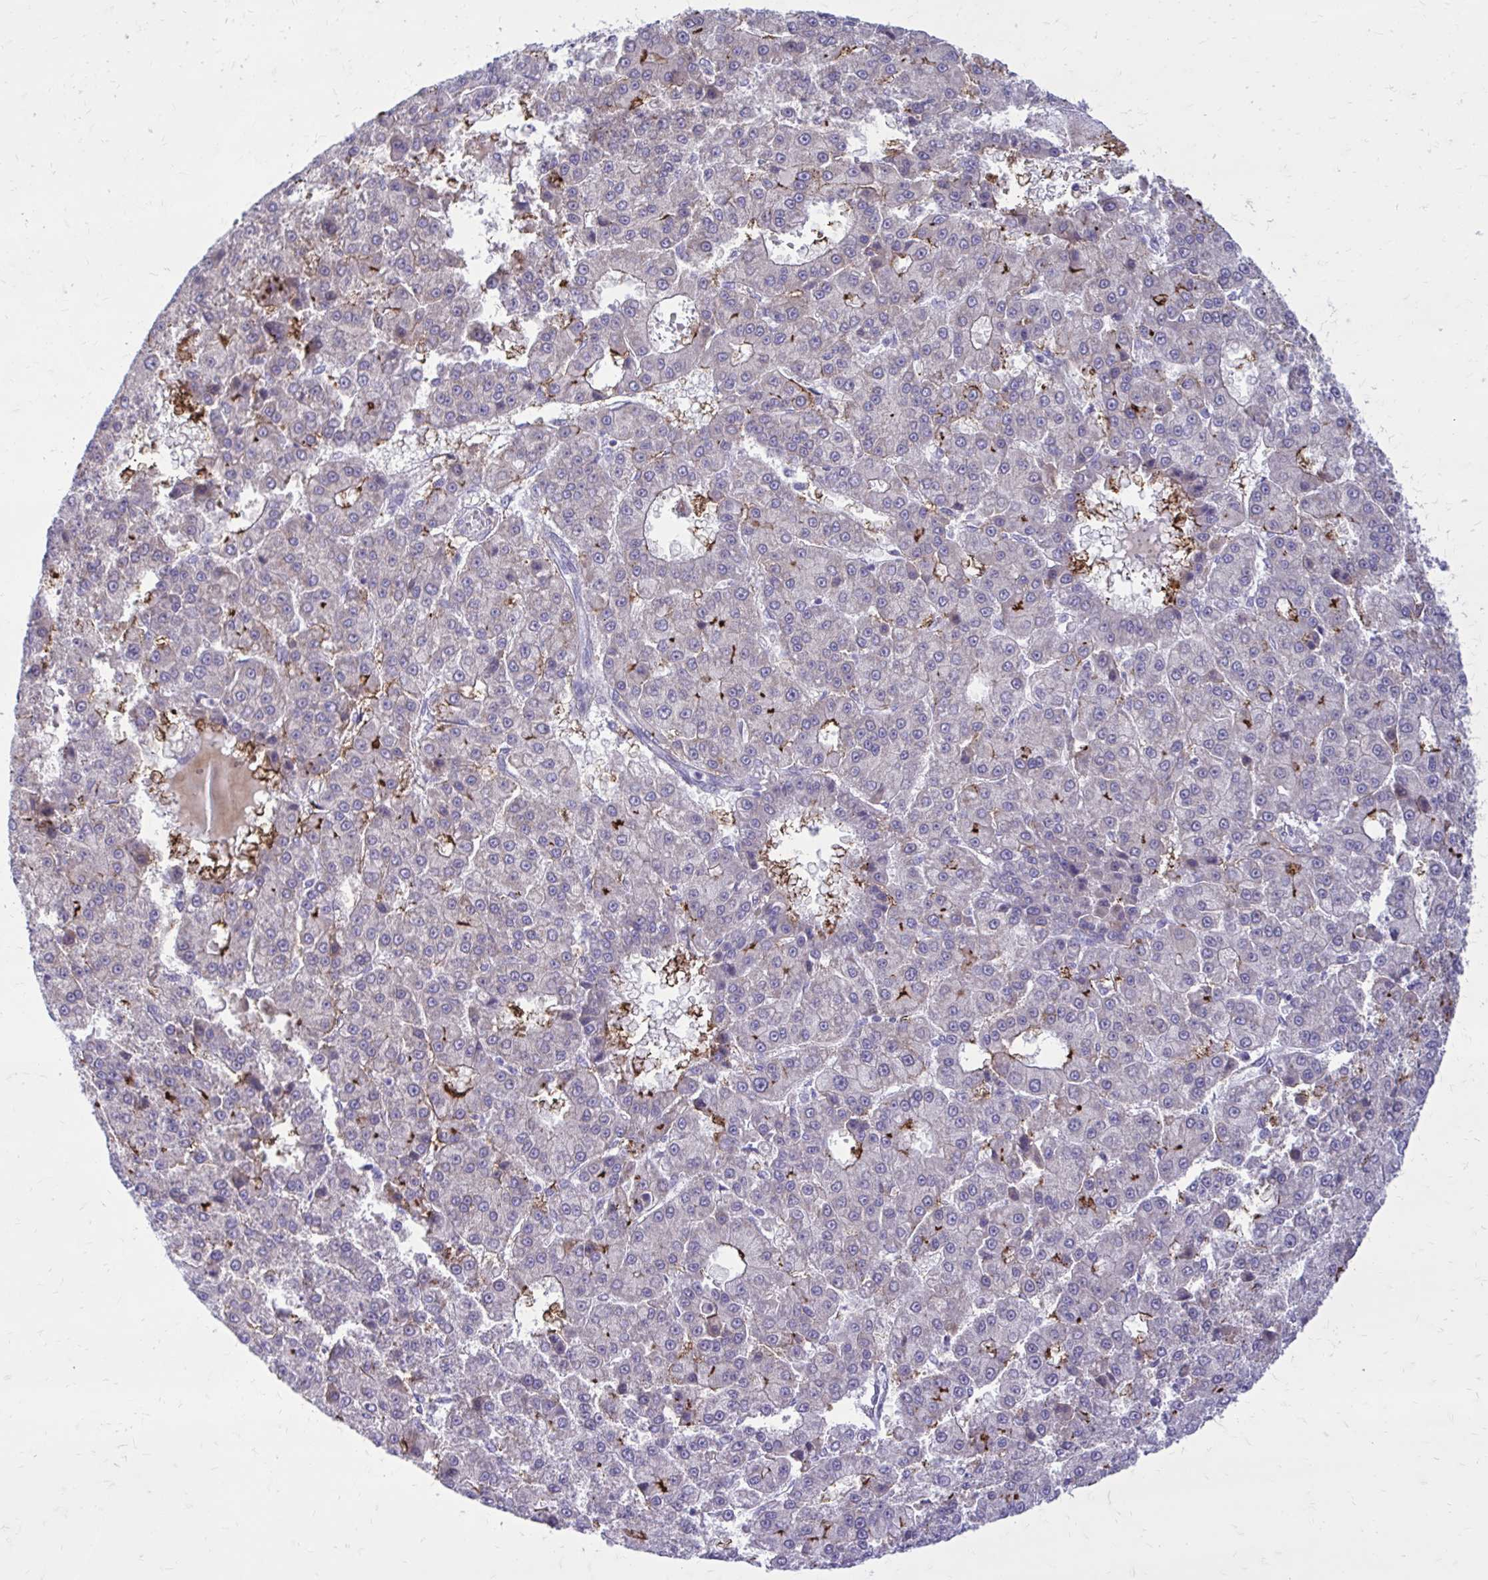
{"staining": {"intensity": "weak", "quantity": "<25%", "location": "cytoplasmic/membranous"}, "tissue": "liver cancer", "cell_type": "Tumor cells", "image_type": "cancer", "snomed": [{"axis": "morphology", "description": "Carcinoma, Hepatocellular, NOS"}, {"axis": "topography", "description": "Liver"}], "caption": "This is a histopathology image of IHC staining of liver hepatocellular carcinoma, which shows no positivity in tumor cells.", "gene": "GIGYF2", "patient": {"sex": "male", "age": 70}}